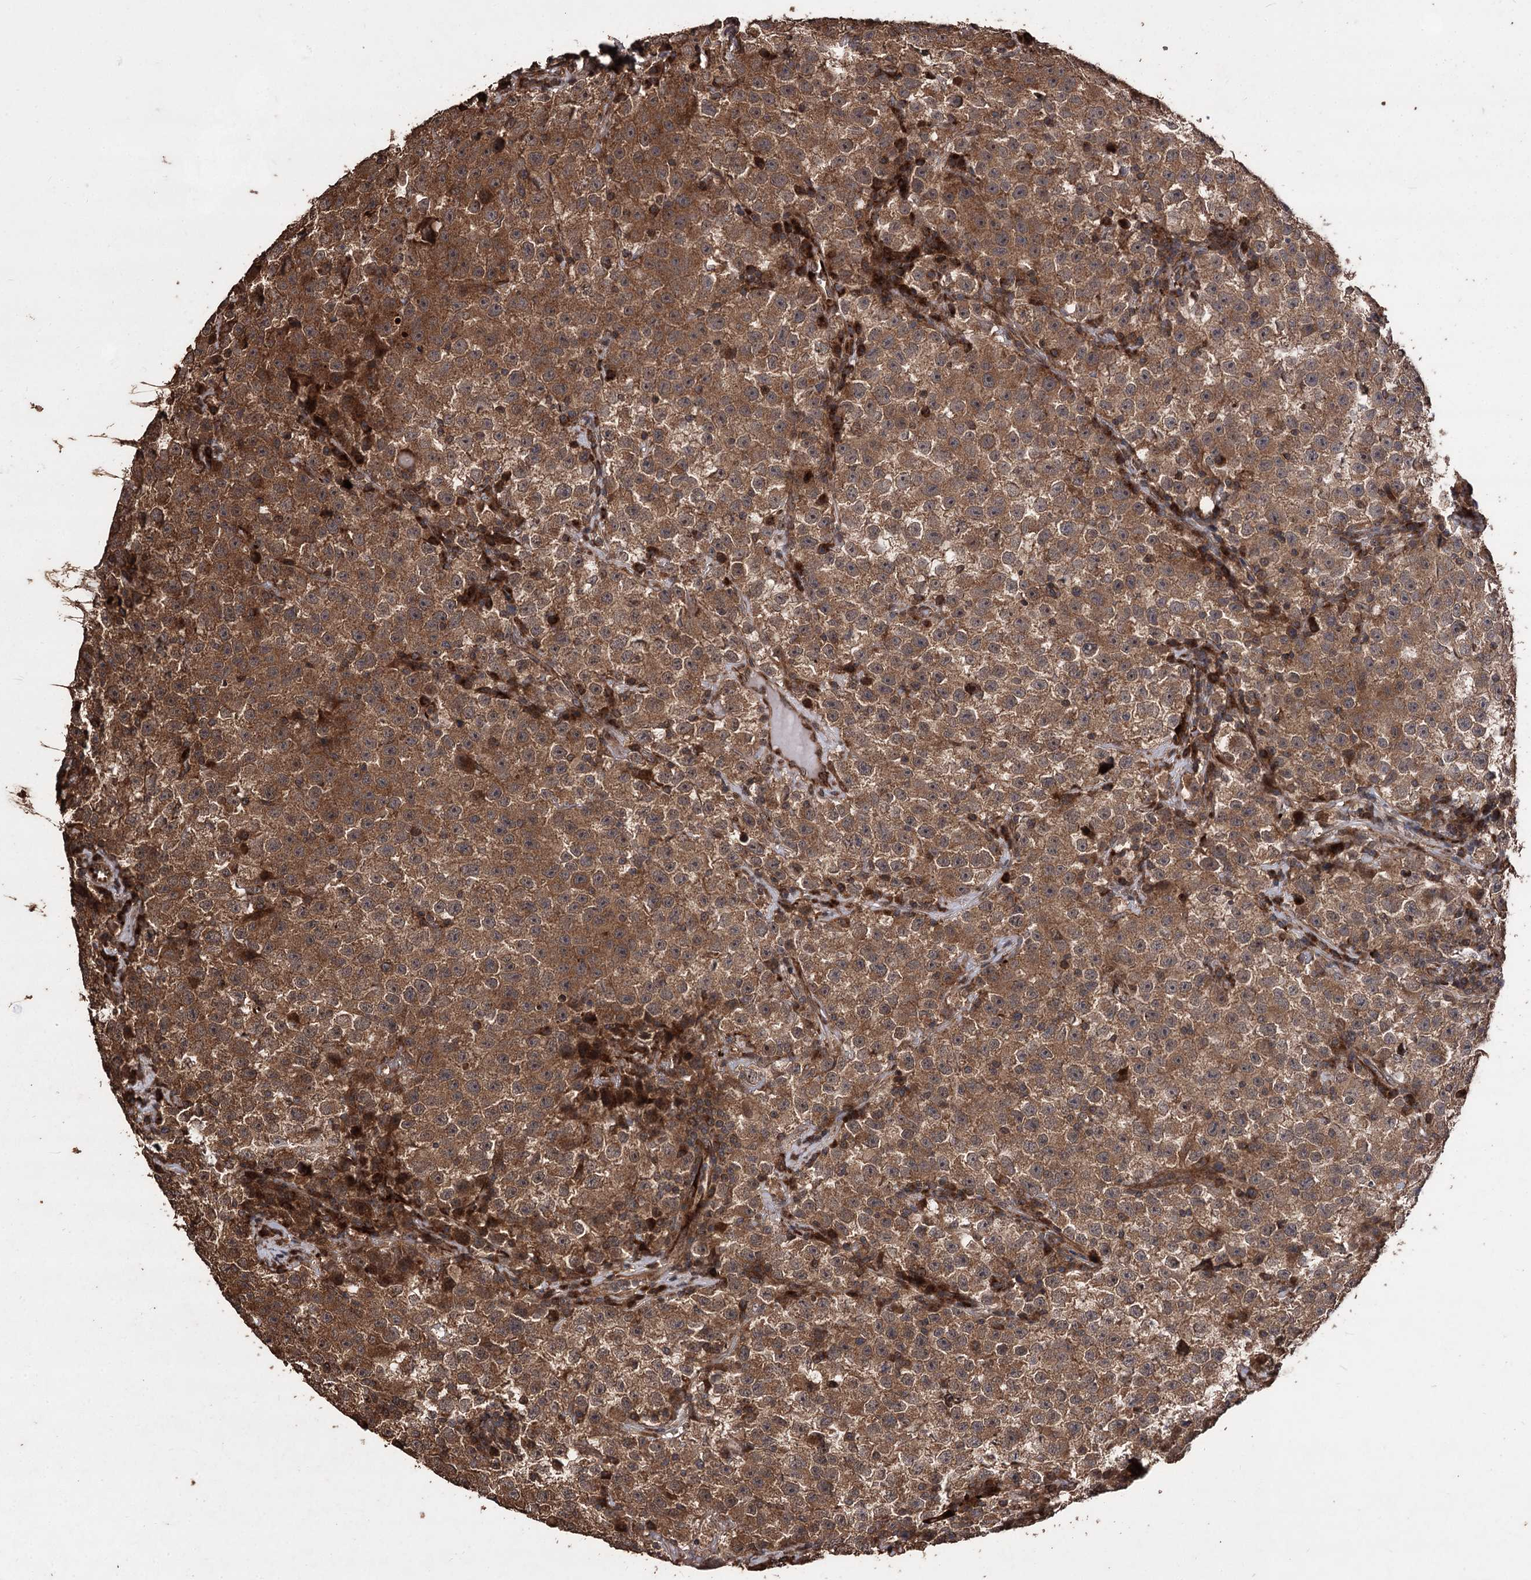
{"staining": {"intensity": "moderate", "quantity": ">75%", "location": "cytoplasmic/membranous"}, "tissue": "testis cancer", "cell_type": "Tumor cells", "image_type": "cancer", "snomed": [{"axis": "morphology", "description": "Seminoma, NOS"}, {"axis": "topography", "description": "Testis"}], "caption": "Testis seminoma stained for a protein (brown) shows moderate cytoplasmic/membranous positive expression in about >75% of tumor cells.", "gene": "RASSF3", "patient": {"sex": "male", "age": 22}}